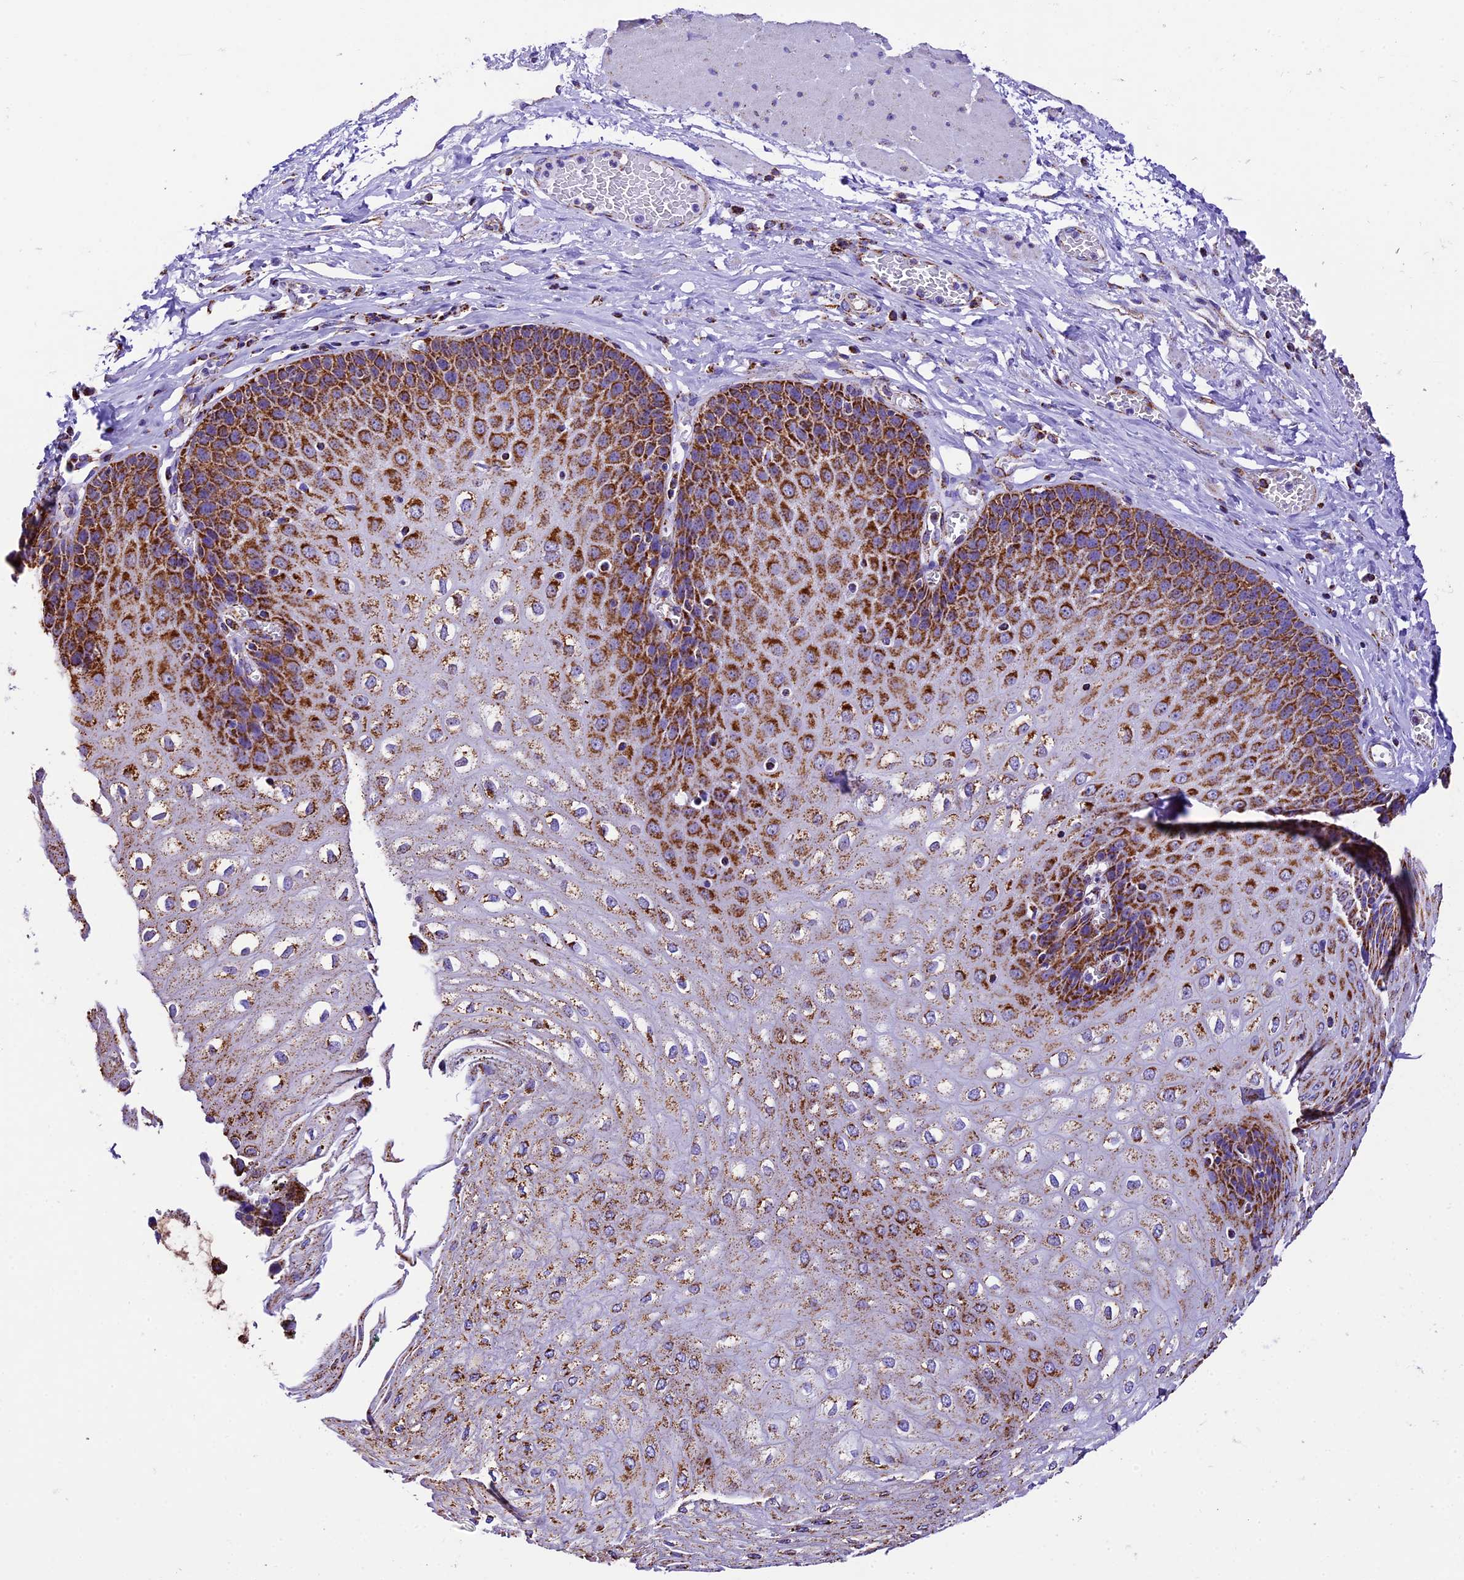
{"staining": {"intensity": "strong", "quantity": ">75%", "location": "cytoplasmic/membranous"}, "tissue": "esophagus", "cell_type": "Squamous epithelial cells", "image_type": "normal", "snomed": [{"axis": "morphology", "description": "Normal tissue, NOS"}, {"axis": "topography", "description": "Esophagus"}], "caption": "A brown stain labels strong cytoplasmic/membranous positivity of a protein in squamous epithelial cells of benign human esophagus. The staining was performed using DAB (3,3'-diaminobenzidine), with brown indicating positive protein expression. Nuclei are stained blue with hematoxylin.", "gene": "DCAF5", "patient": {"sex": "male", "age": 60}}